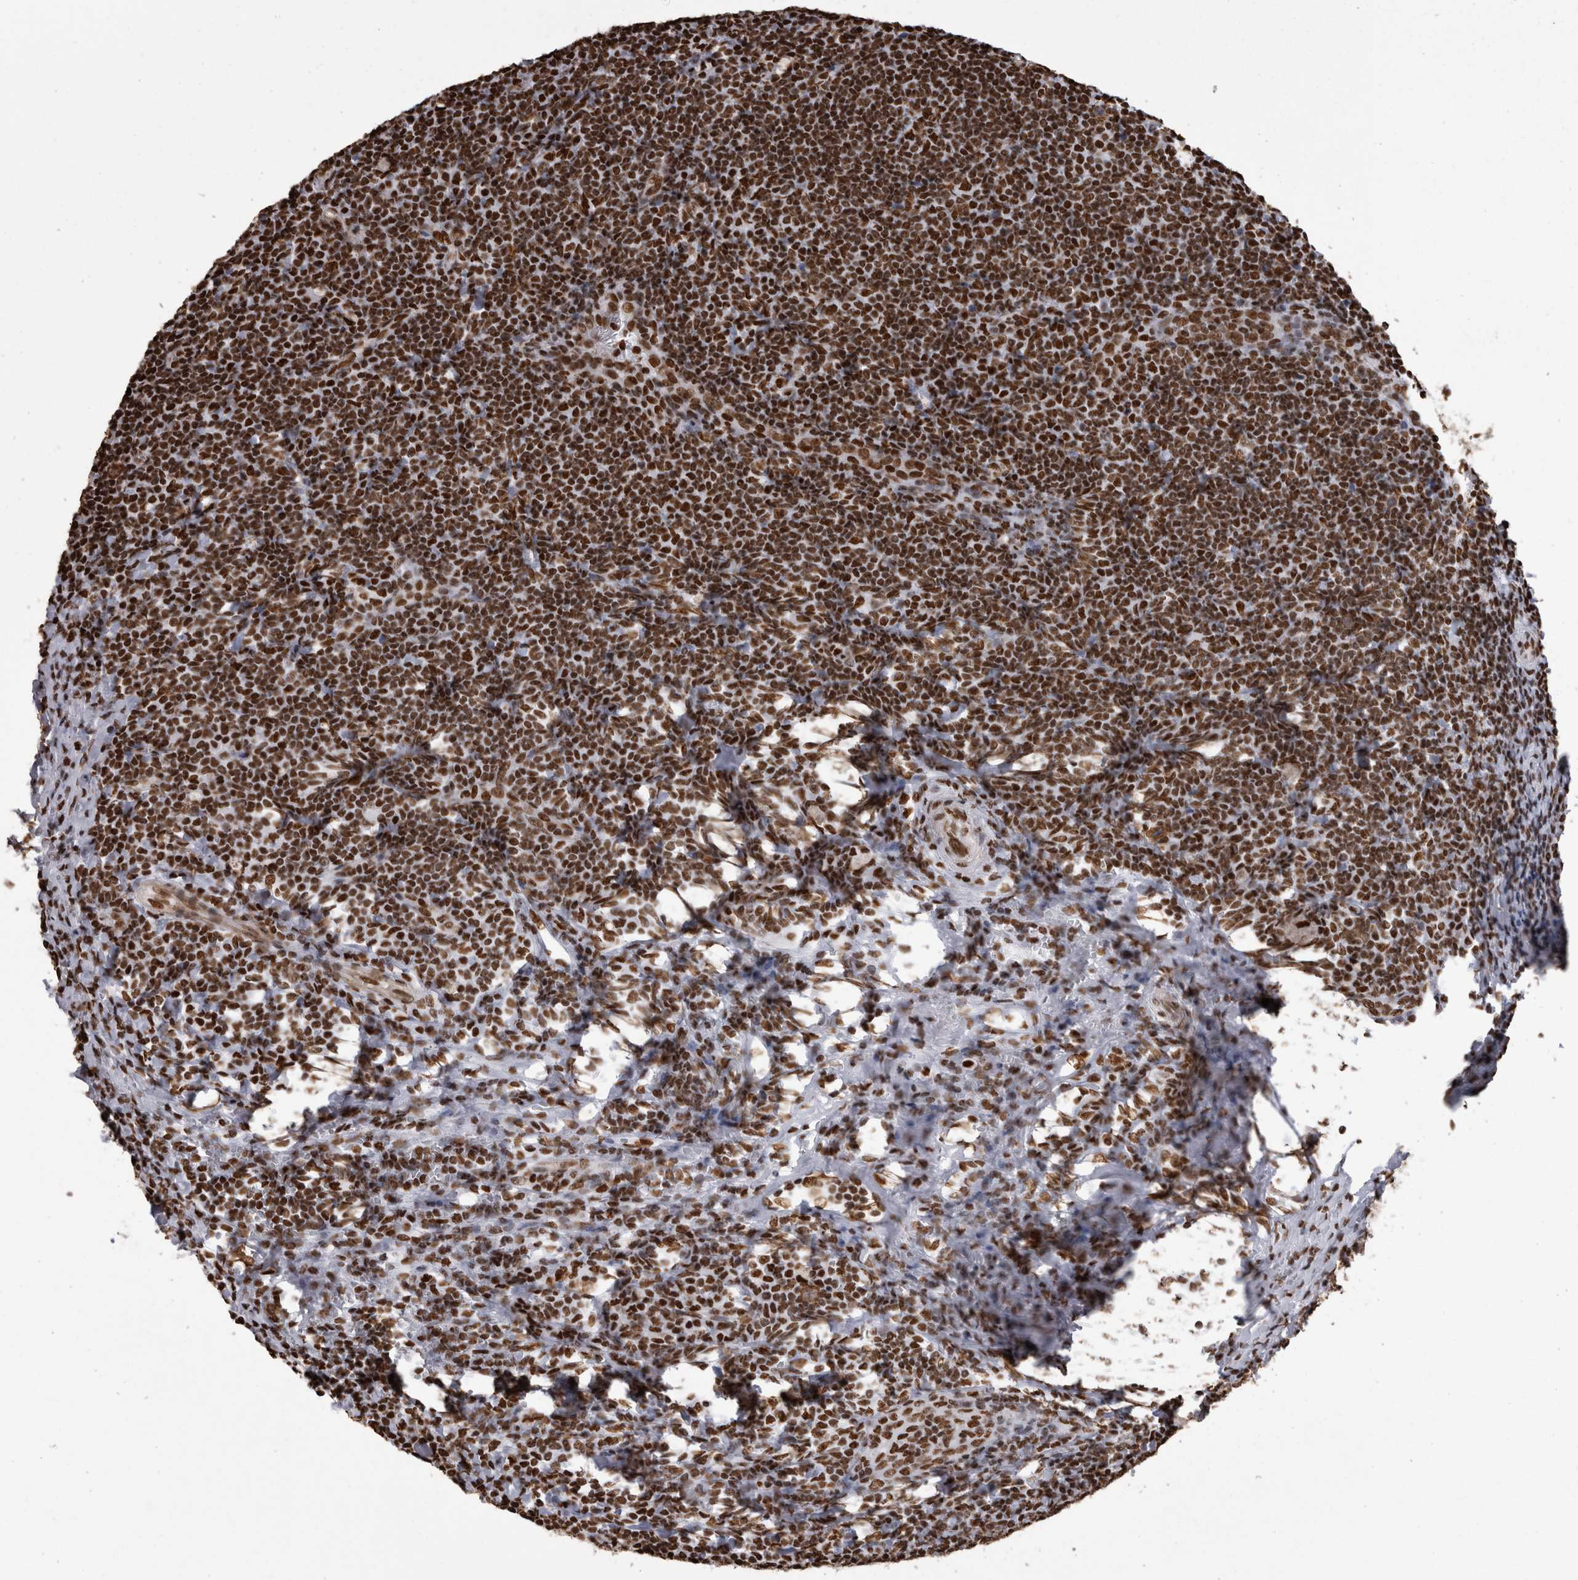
{"staining": {"intensity": "strong", "quantity": ">75%", "location": "nuclear"}, "tissue": "tonsil", "cell_type": "Germinal center cells", "image_type": "normal", "snomed": [{"axis": "morphology", "description": "Normal tissue, NOS"}, {"axis": "topography", "description": "Tonsil"}], "caption": "Protein staining exhibits strong nuclear positivity in about >75% of germinal center cells in benign tonsil.", "gene": "HNRNPM", "patient": {"sex": "male", "age": 37}}